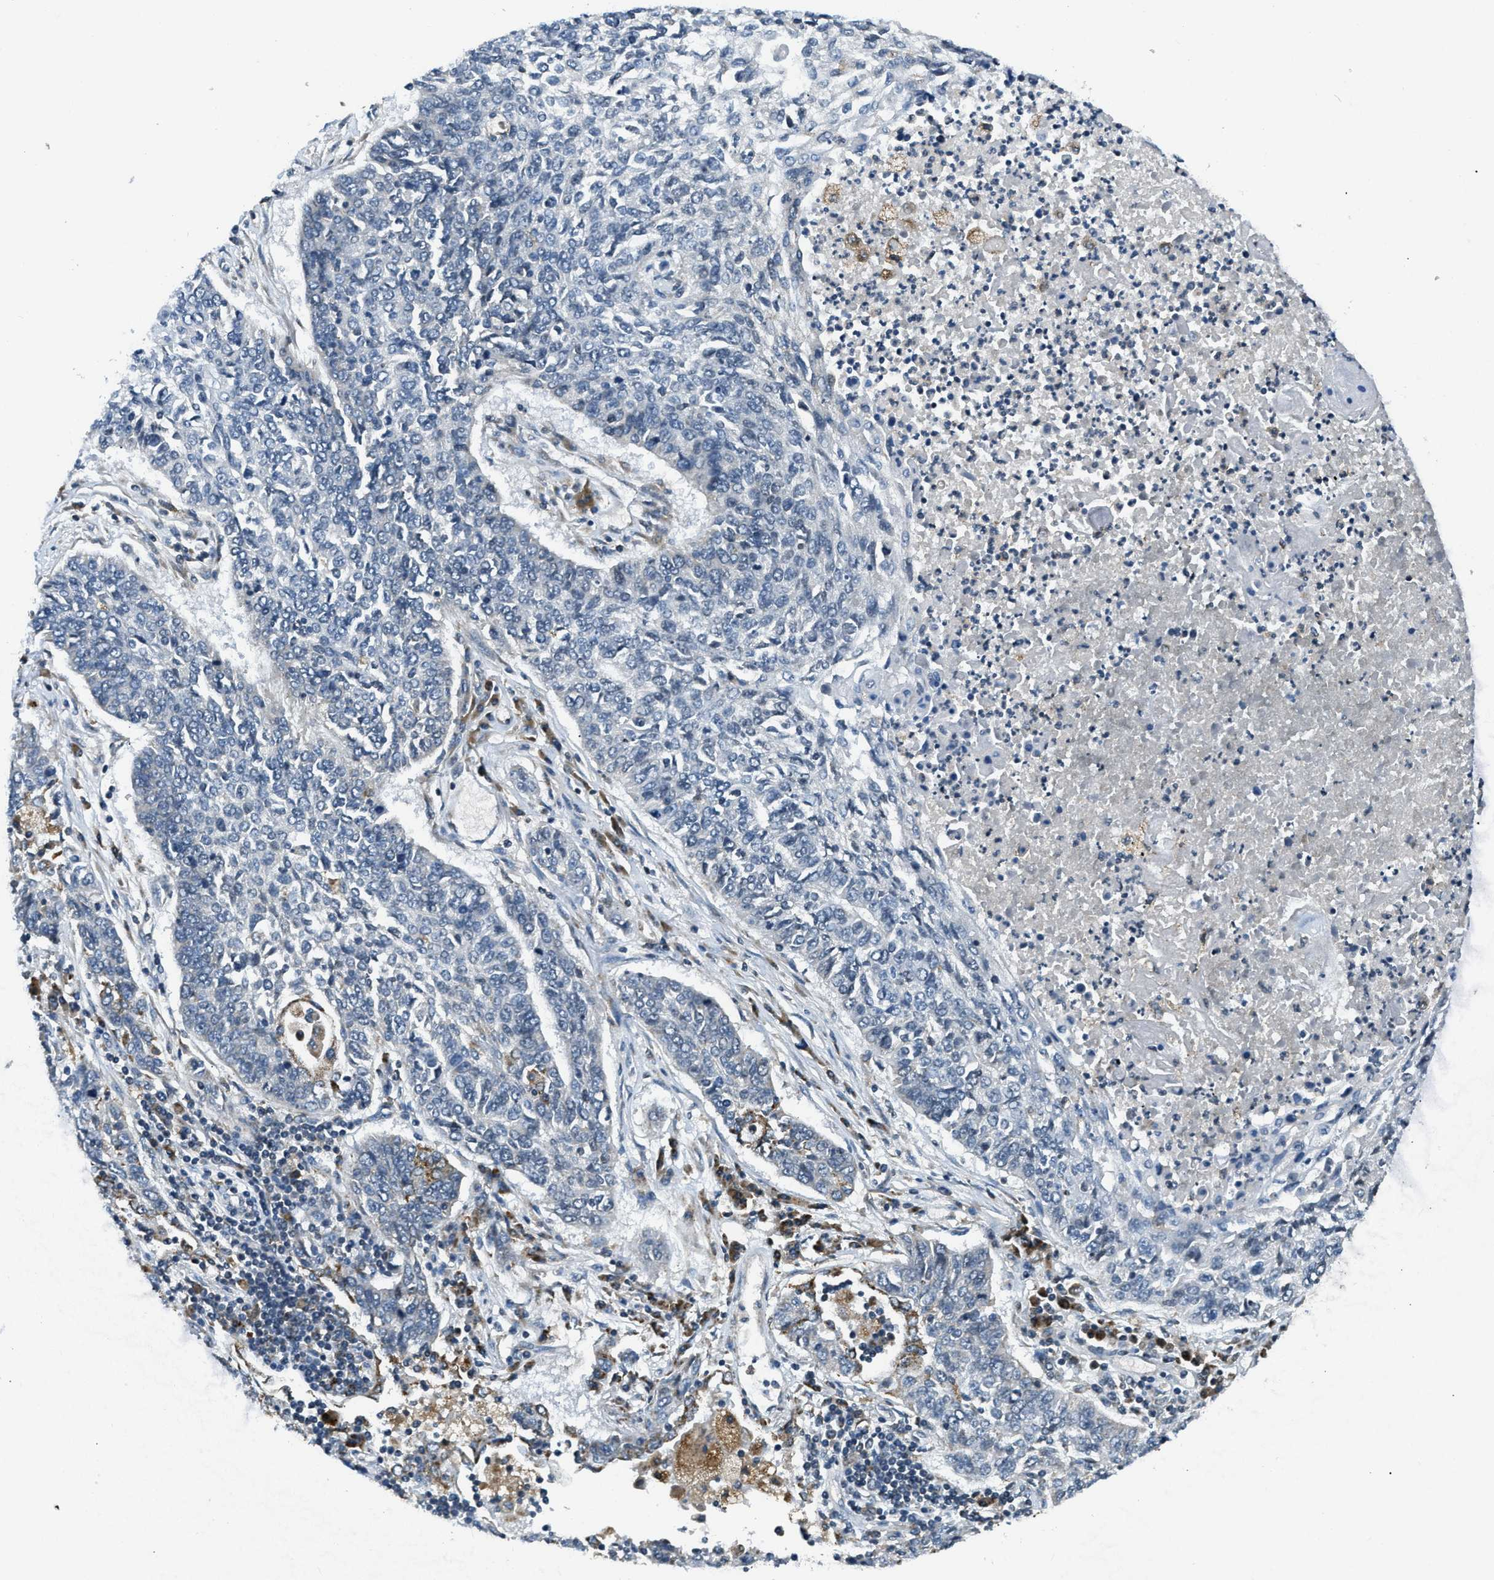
{"staining": {"intensity": "negative", "quantity": "none", "location": "none"}, "tissue": "lung cancer", "cell_type": "Tumor cells", "image_type": "cancer", "snomed": [{"axis": "morphology", "description": "Normal tissue, NOS"}, {"axis": "morphology", "description": "Squamous cell carcinoma, NOS"}, {"axis": "topography", "description": "Cartilage tissue"}, {"axis": "topography", "description": "Bronchus"}, {"axis": "topography", "description": "Lung"}], "caption": "High power microscopy photomicrograph of an immunohistochemistry (IHC) image of lung cancer (squamous cell carcinoma), revealing no significant positivity in tumor cells.", "gene": "ACADVL", "patient": {"sex": "female", "age": 49}}